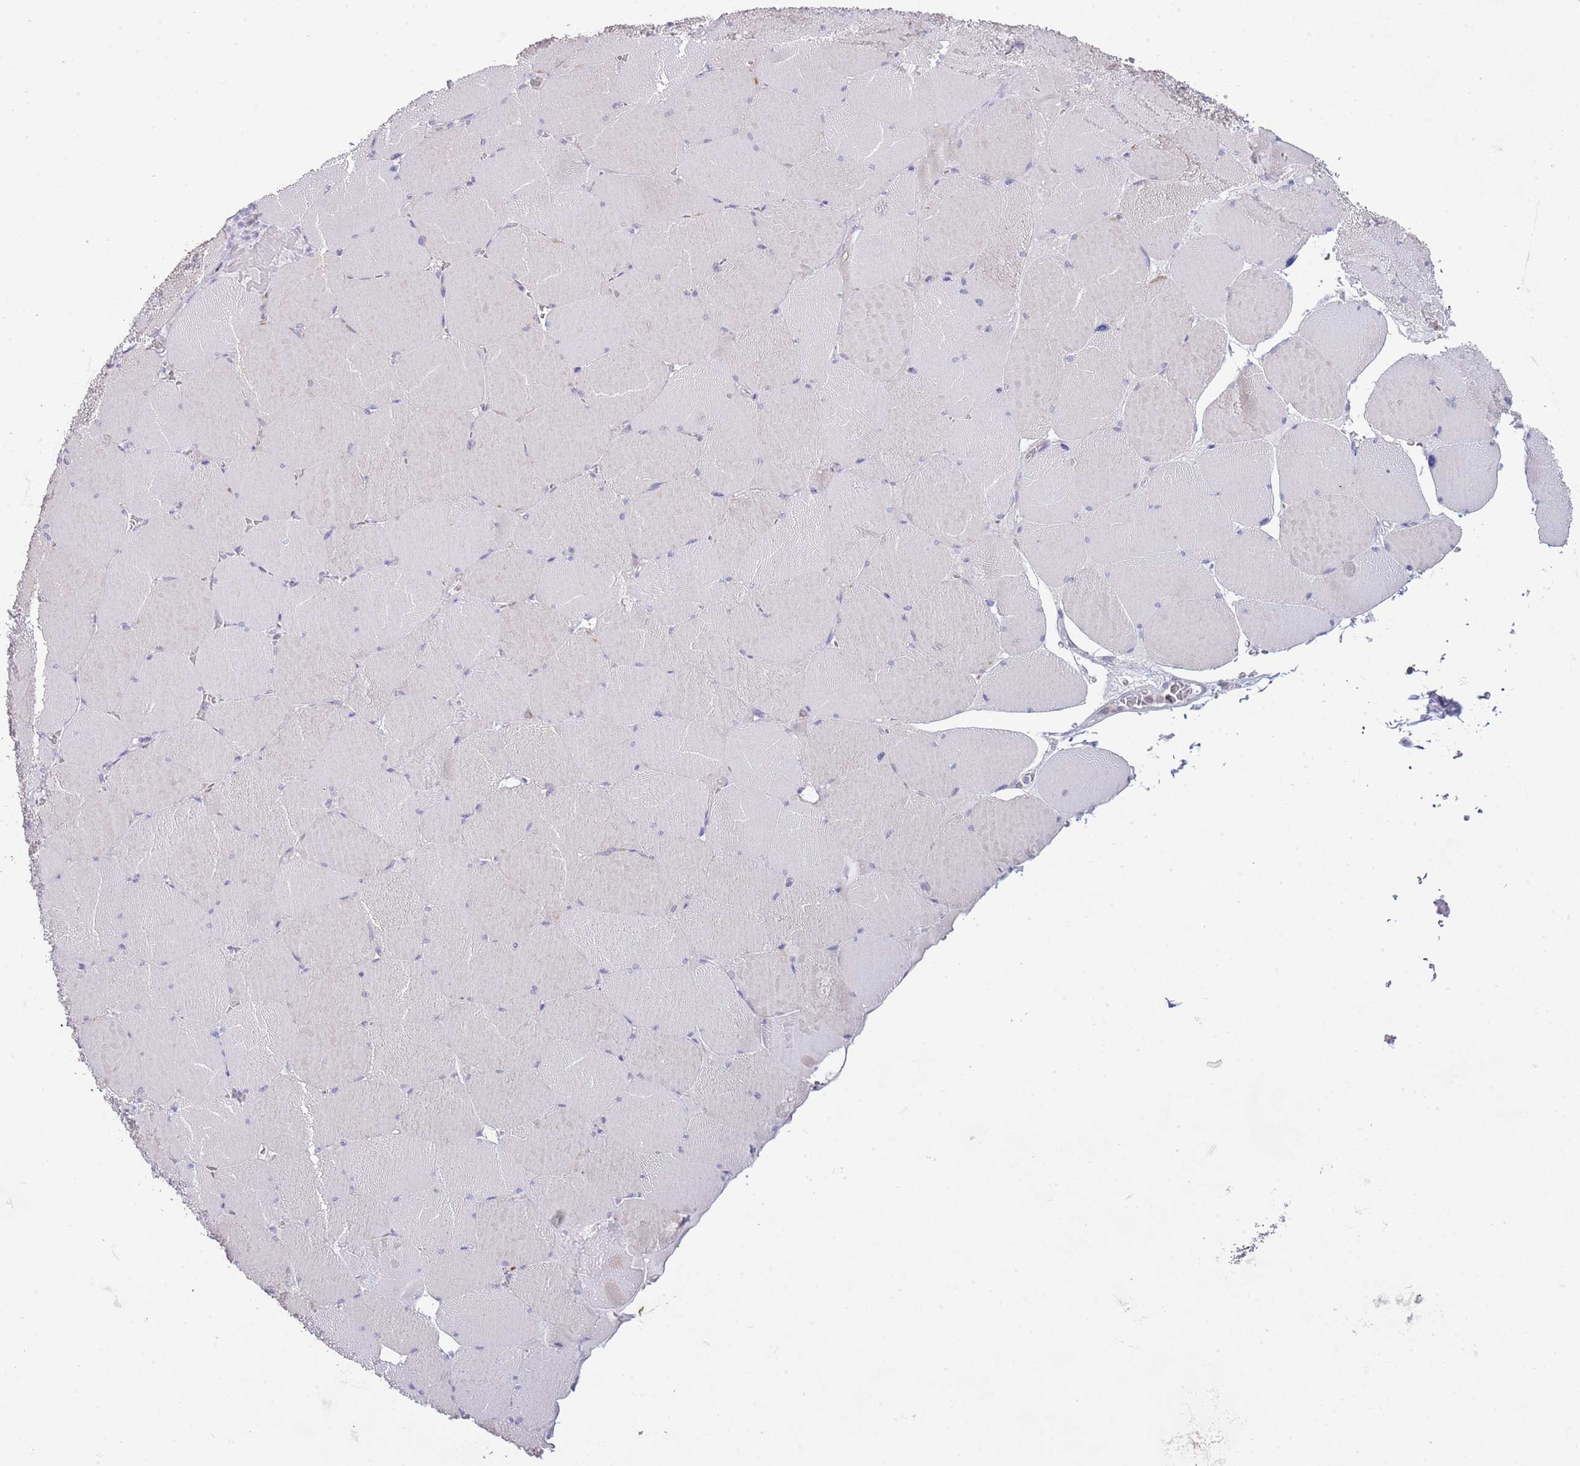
{"staining": {"intensity": "weak", "quantity": "<25%", "location": "cytoplasmic/membranous"}, "tissue": "skeletal muscle", "cell_type": "Myocytes", "image_type": "normal", "snomed": [{"axis": "morphology", "description": "Normal tissue, NOS"}, {"axis": "topography", "description": "Skeletal muscle"}, {"axis": "topography", "description": "Head-Neck"}], "caption": "Immunohistochemical staining of benign skeletal muscle exhibits no significant positivity in myocytes.", "gene": "LPXN", "patient": {"sex": "male", "age": 66}}